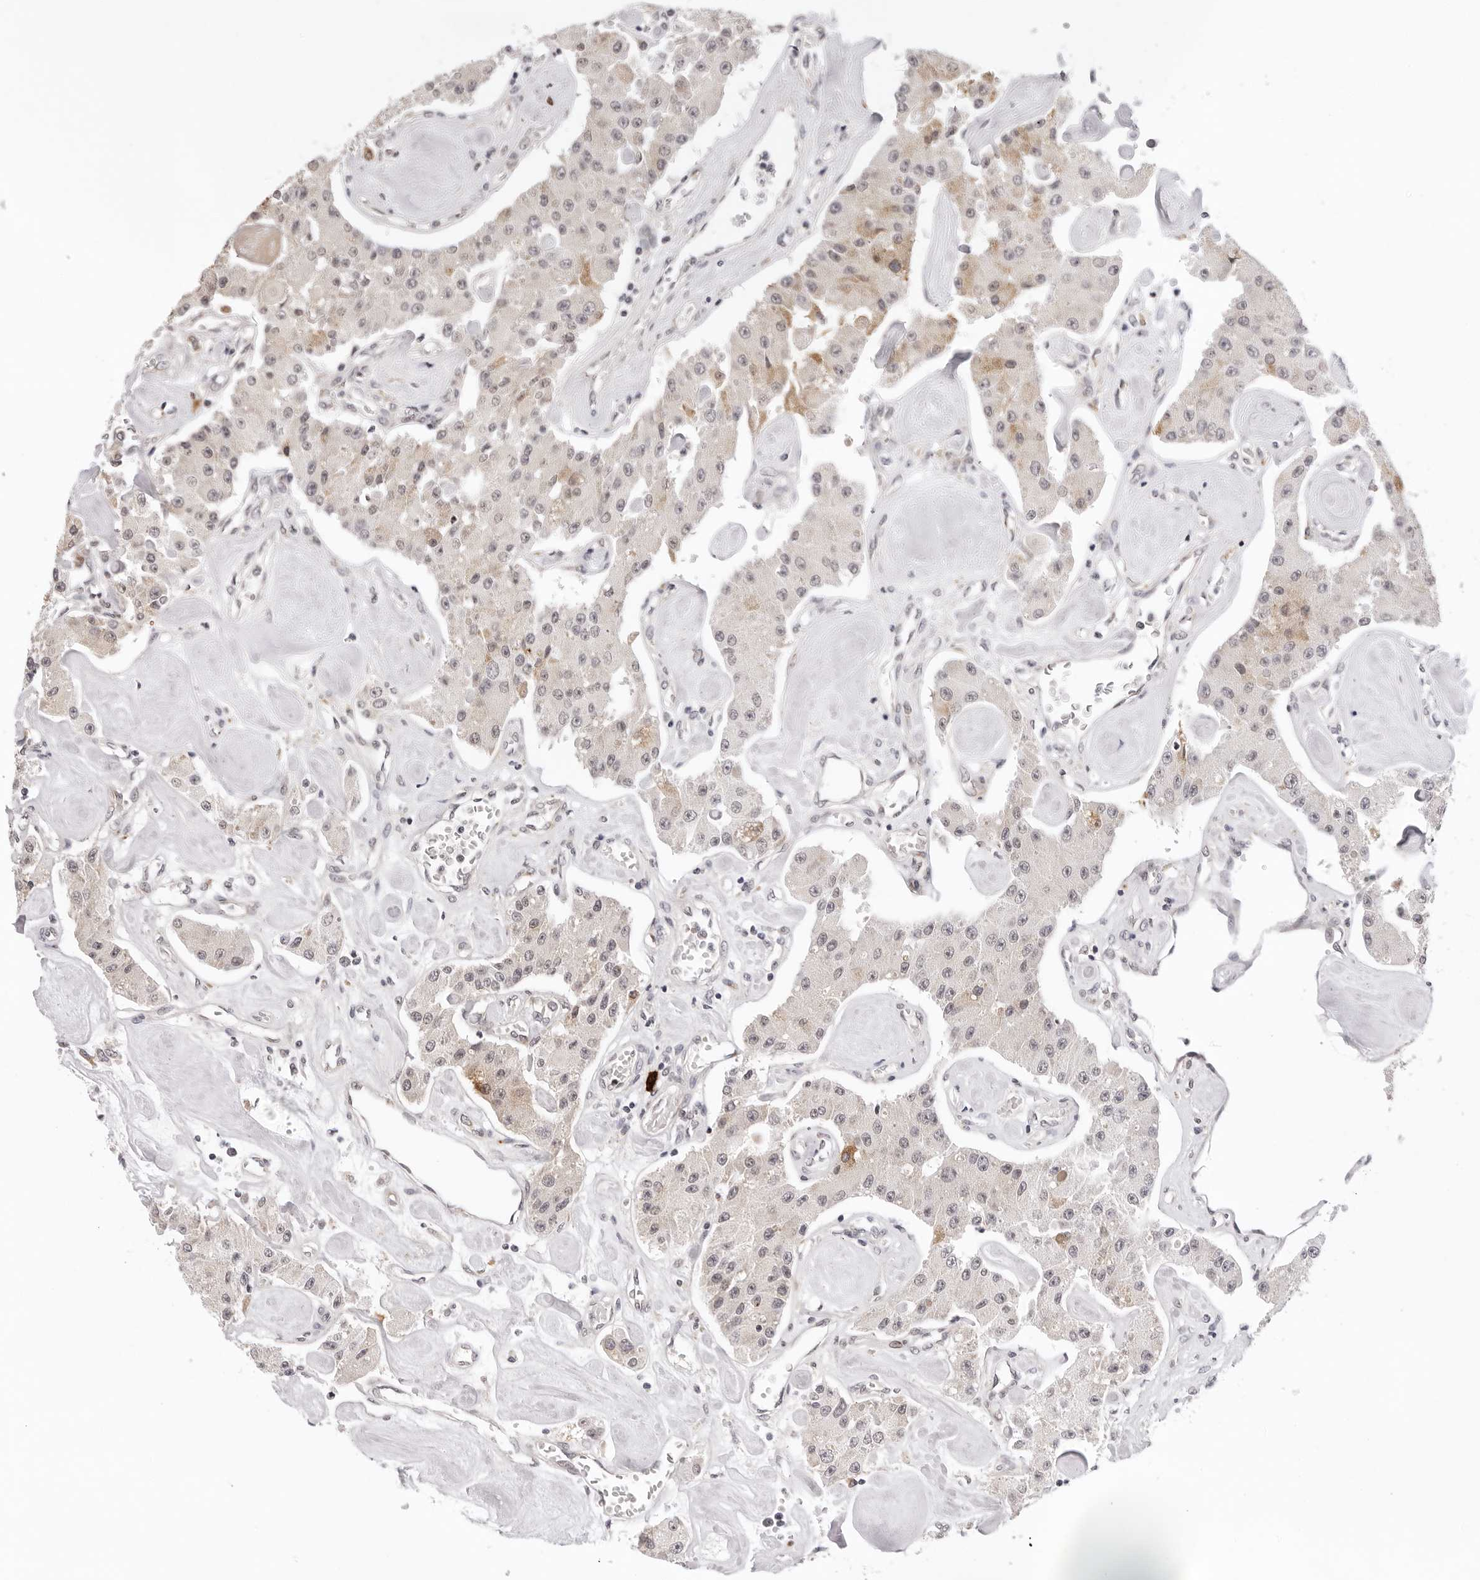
{"staining": {"intensity": "moderate", "quantity": "<25%", "location": "cytoplasmic/membranous"}, "tissue": "carcinoid", "cell_type": "Tumor cells", "image_type": "cancer", "snomed": [{"axis": "morphology", "description": "Carcinoid, malignant, NOS"}, {"axis": "topography", "description": "Pancreas"}], "caption": "Carcinoid tissue shows moderate cytoplasmic/membranous positivity in about <25% of tumor cells (Stains: DAB (3,3'-diaminobenzidine) in brown, nuclei in blue, Microscopy: brightfield microscopy at high magnification).", "gene": "IL17RA", "patient": {"sex": "male", "age": 41}}